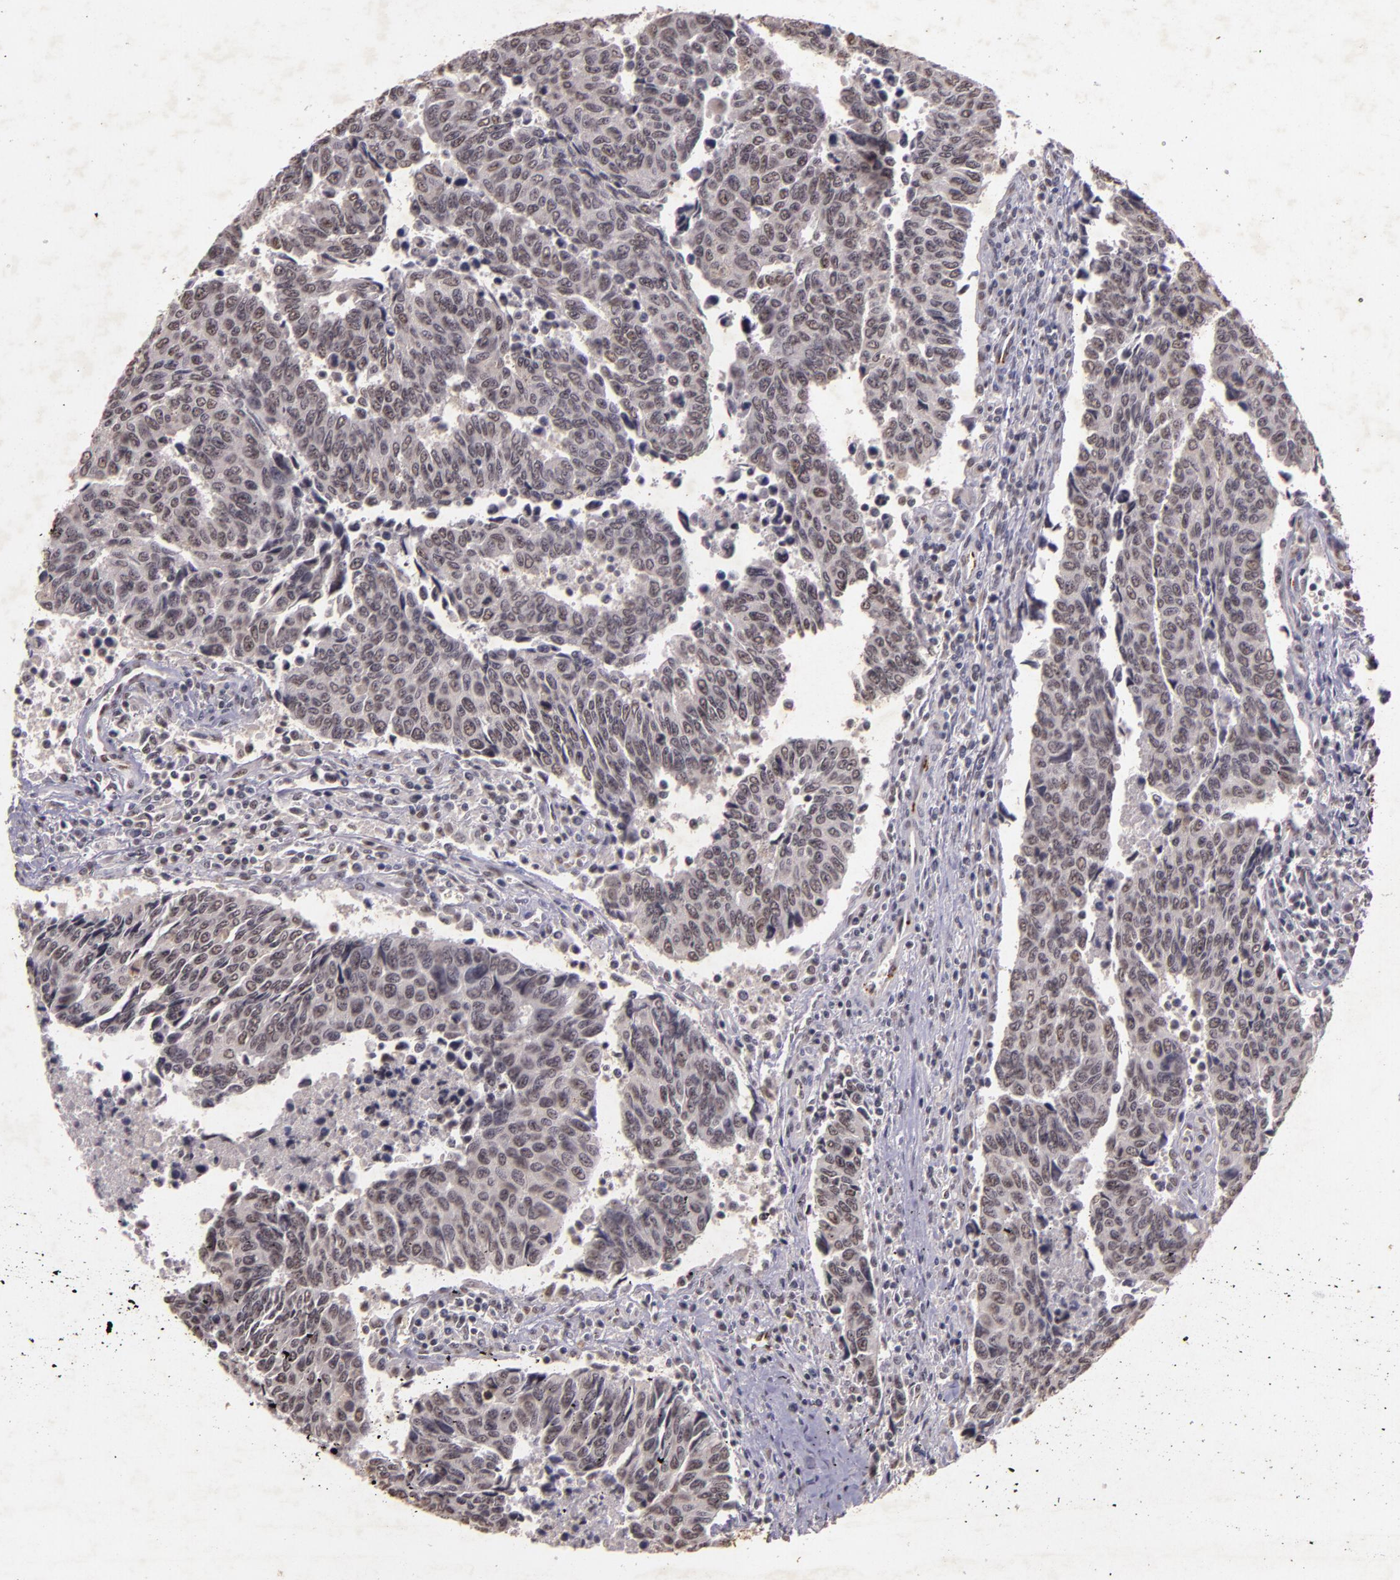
{"staining": {"intensity": "negative", "quantity": "none", "location": "none"}, "tissue": "urothelial cancer", "cell_type": "Tumor cells", "image_type": "cancer", "snomed": [{"axis": "morphology", "description": "Urothelial carcinoma, High grade"}, {"axis": "topography", "description": "Urinary bladder"}], "caption": "Immunohistochemistry of human urothelial carcinoma (high-grade) exhibits no expression in tumor cells.", "gene": "CBX3", "patient": {"sex": "male", "age": 86}}